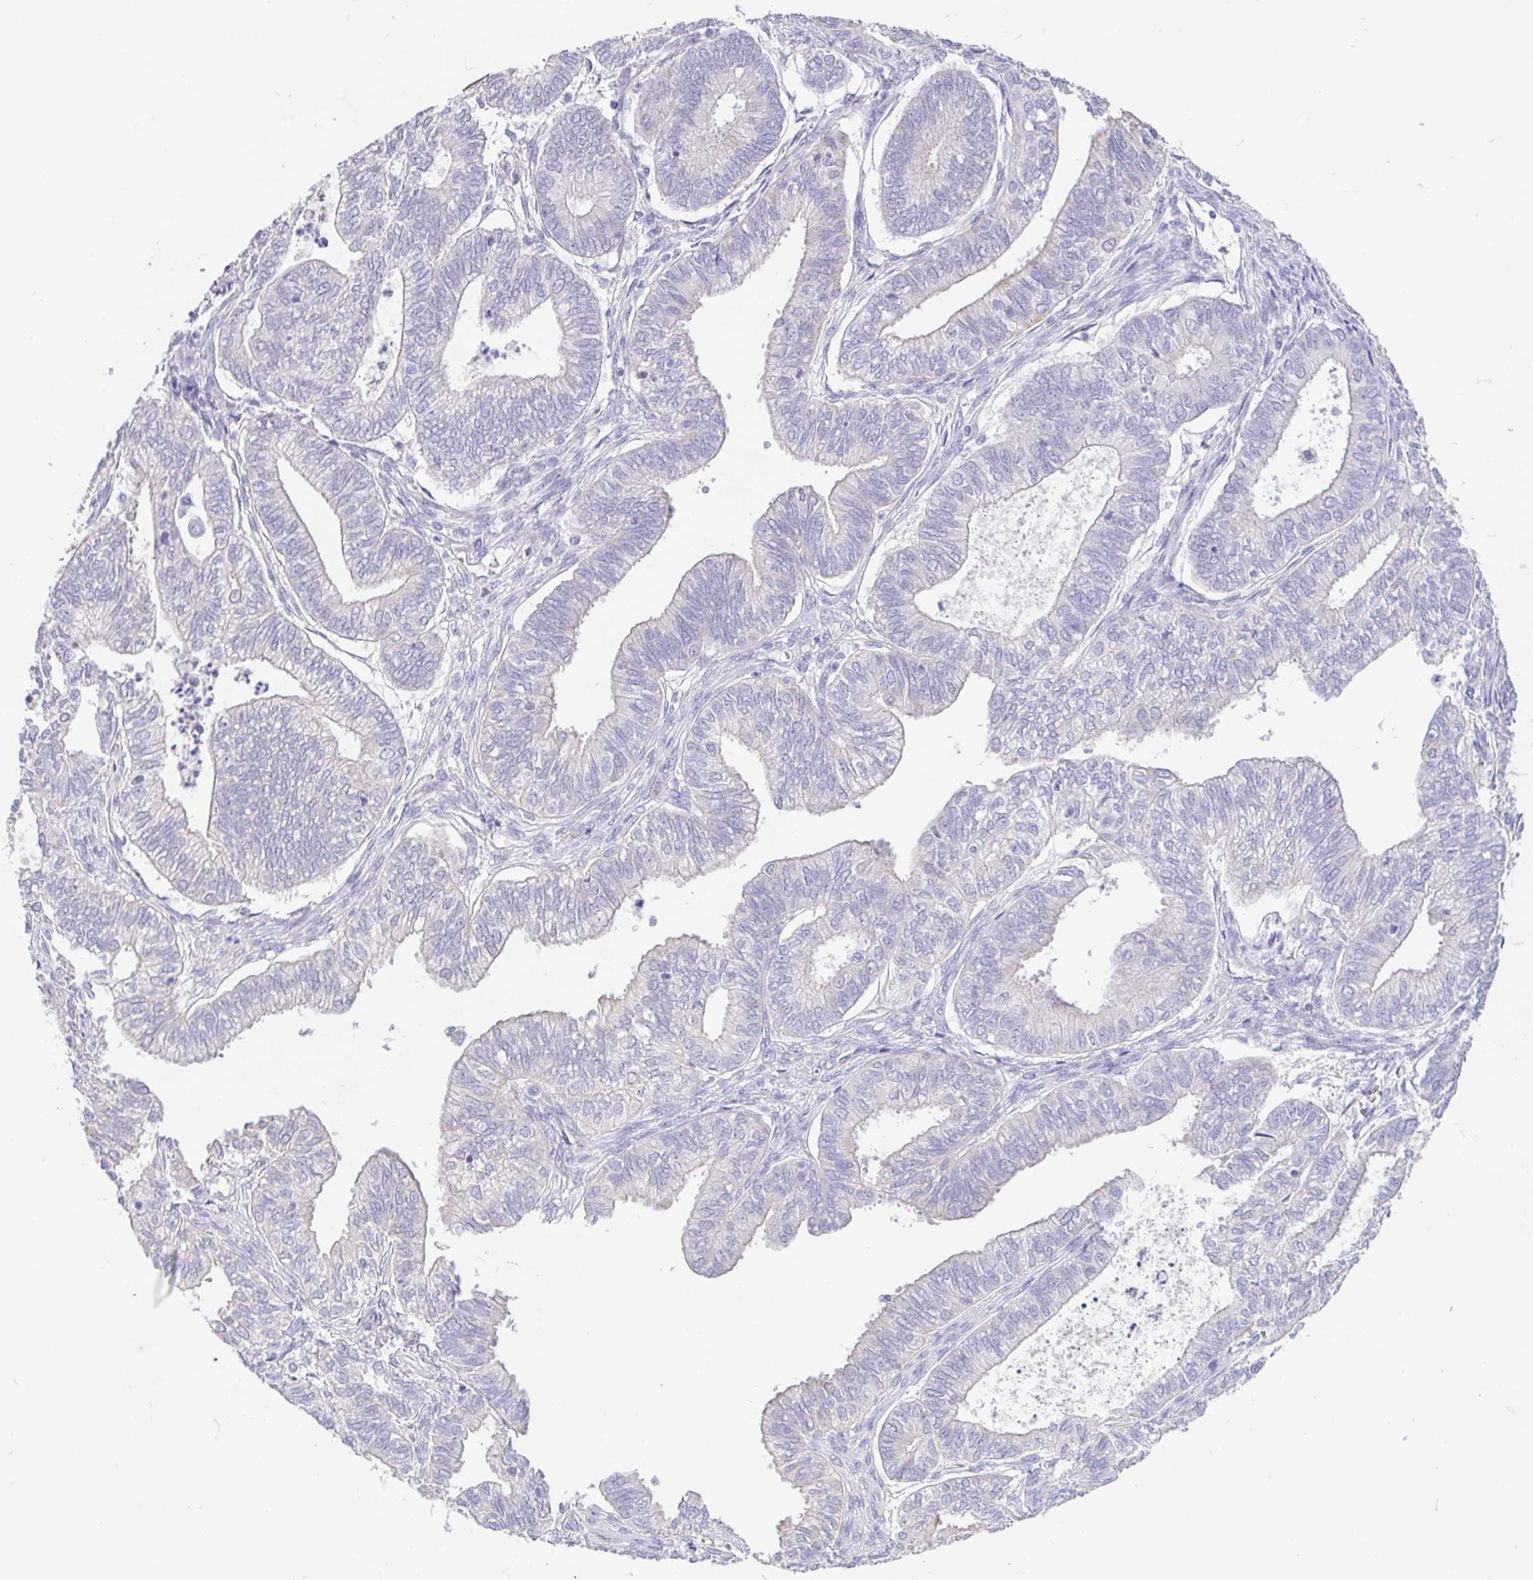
{"staining": {"intensity": "negative", "quantity": "none", "location": "none"}, "tissue": "ovarian cancer", "cell_type": "Tumor cells", "image_type": "cancer", "snomed": [{"axis": "morphology", "description": "Carcinoma, endometroid"}, {"axis": "topography", "description": "Ovary"}], "caption": "Immunohistochemistry photomicrograph of ovarian cancer stained for a protein (brown), which reveals no staining in tumor cells. Nuclei are stained in blue.", "gene": "FABP3", "patient": {"sex": "female", "age": 64}}